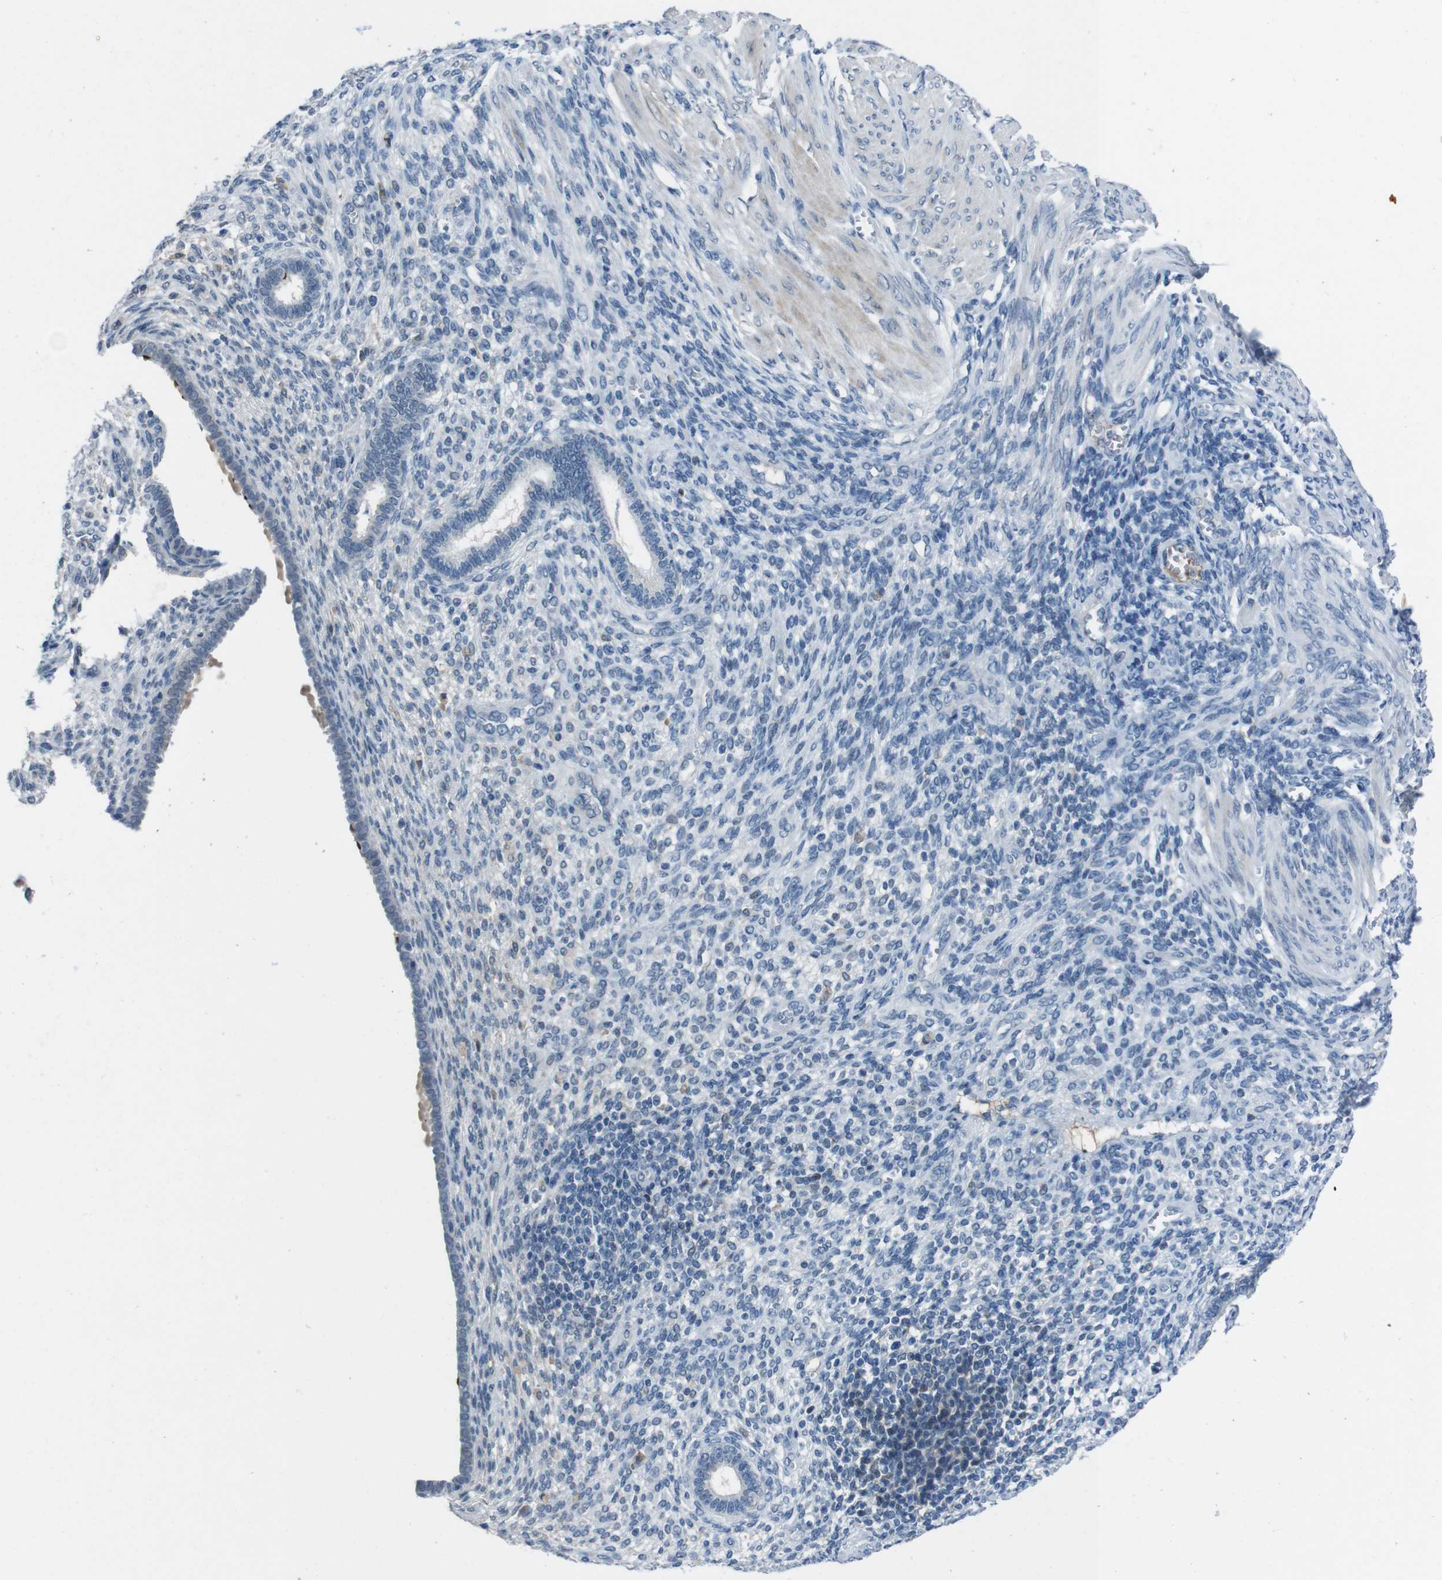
{"staining": {"intensity": "negative", "quantity": "none", "location": "none"}, "tissue": "endometrium", "cell_type": "Cells in endometrial stroma", "image_type": "normal", "snomed": [{"axis": "morphology", "description": "Normal tissue, NOS"}, {"axis": "topography", "description": "Endometrium"}], "caption": "An IHC photomicrograph of normal endometrium is shown. There is no staining in cells in endometrial stroma of endometrium. (DAB immunohistochemistry with hematoxylin counter stain).", "gene": "CDHR2", "patient": {"sex": "female", "age": 72}}